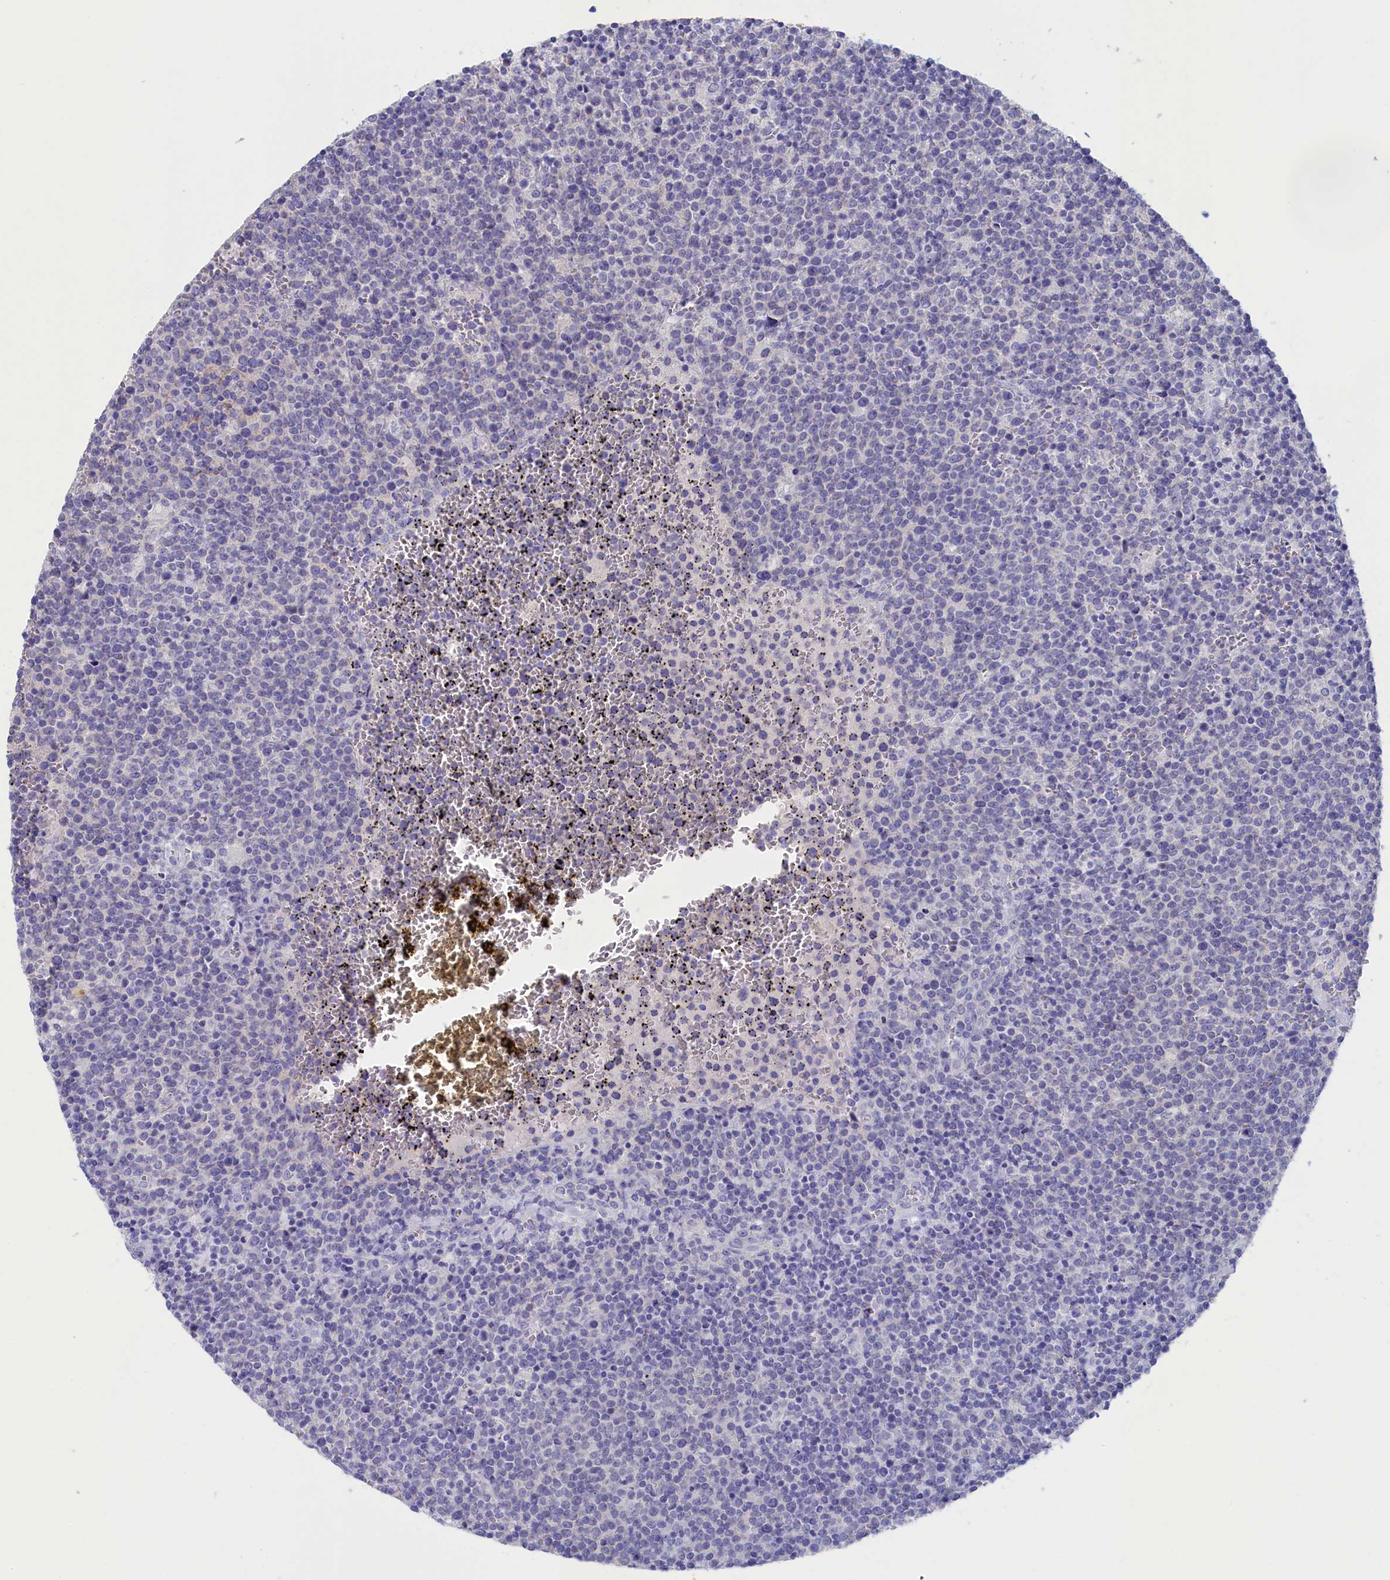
{"staining": {"intensity": "negative", "quantity": "none", "location": "none"}, "tissue": "lymphoma", "cell_type": "Tumor cells", "image_type": "cancer", "snomed": [{"axis": "morphology", "description": "Malignant lymphoma, non-Hodgkin's type, High grade"}, {"axis": "topography", "description": "Lymph node"}], "caption": "Immunohistochemistry histopathology image of neoplastic tissue: human lymphoma stained with DAB demonstrates no significant protein staining in tumor cells.", "gene": "ANKRD2", "patient": {"sex": "male", "age": 61}}